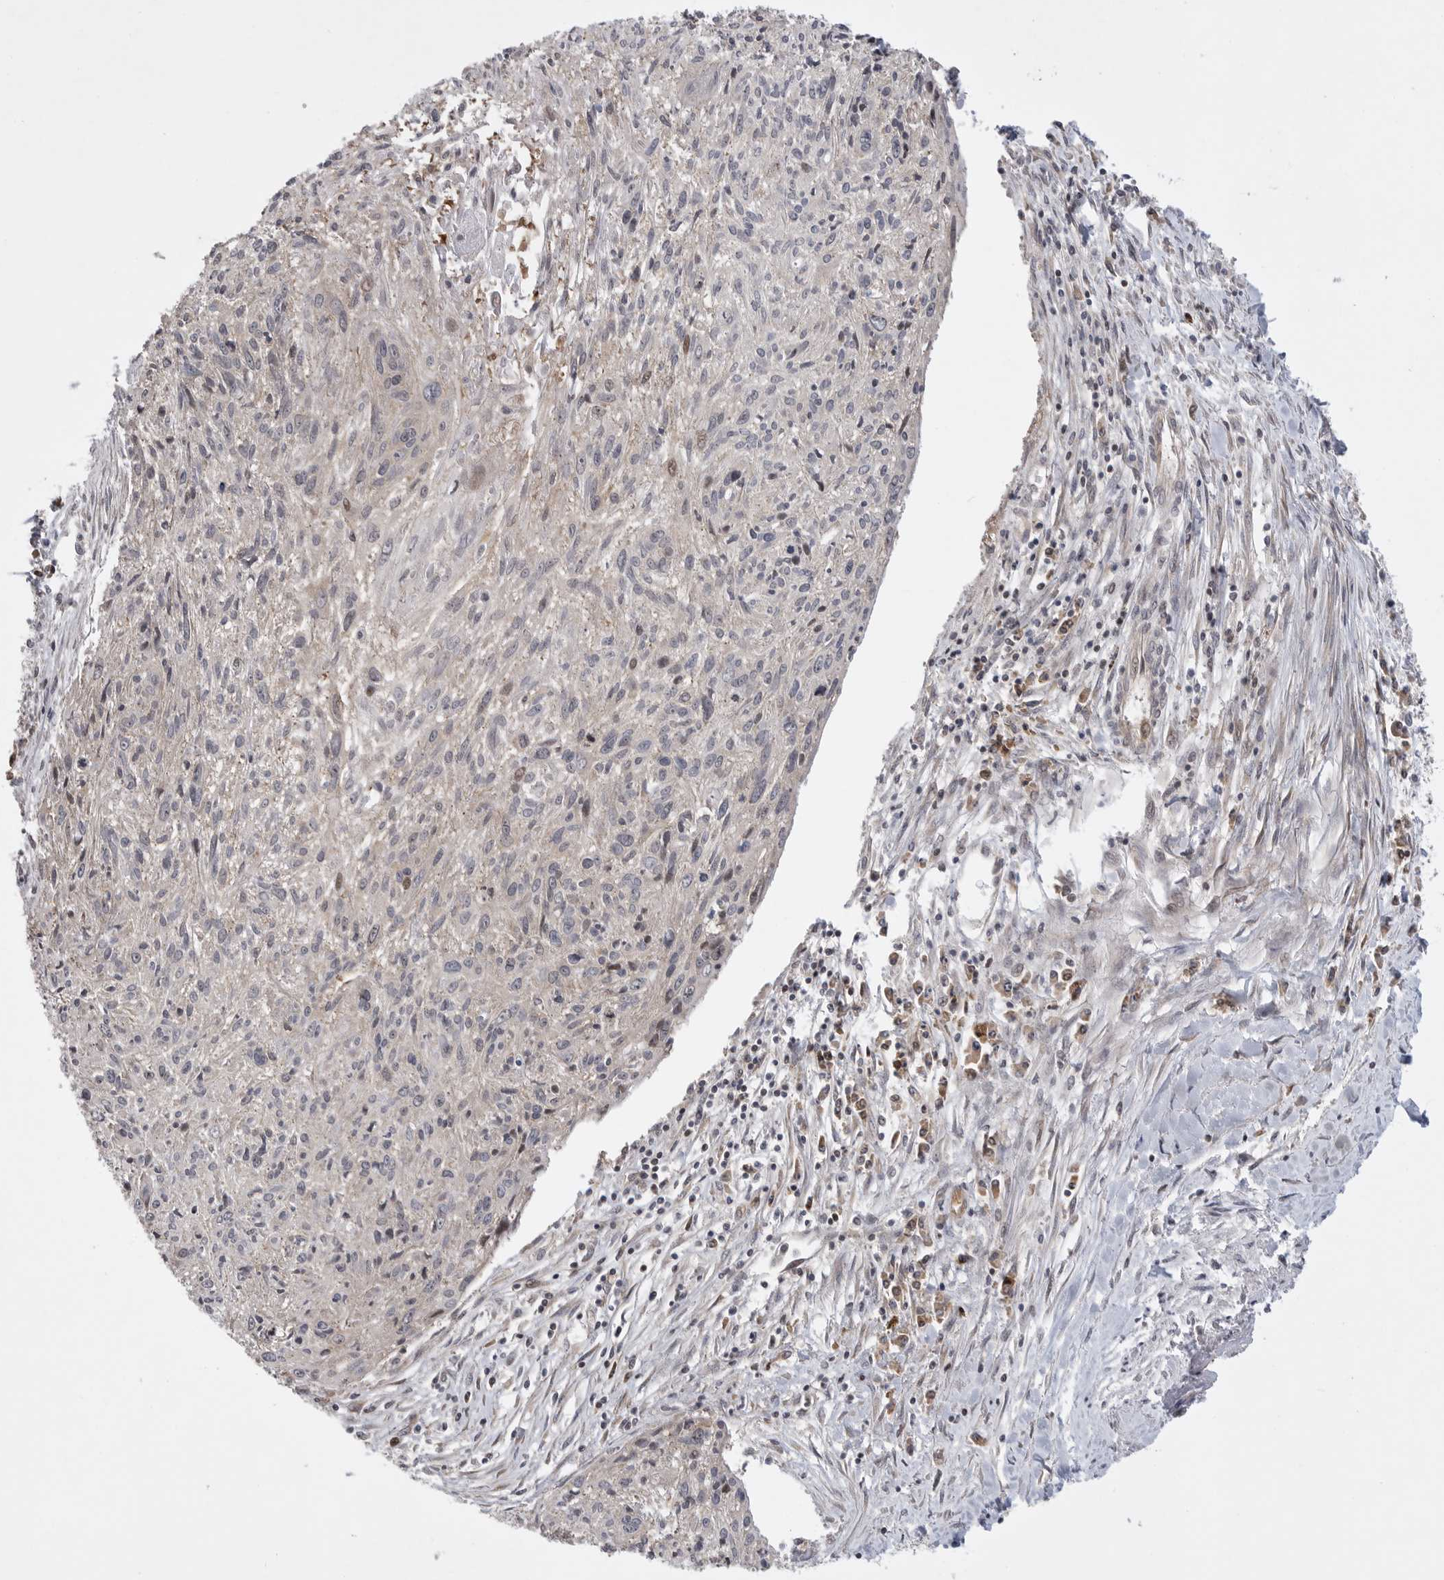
{"staining": {"intensity": "negative", "quantity": "none", "location": "none"}, "tissue": "cervical cancer", "cell_type": "Tumor cells", "image_type": "cancer", "snomed": [{"axis": "morphology", "description": "Squamous cell carcinoma, NOS"}, {"axis": "topography", "description": "Cervix"}], "caption": "Tumor cells show no significant protein positivity in cervical cancer.", "gene": "FBXO43", "patient": {"sex": "female", "age": 51}}